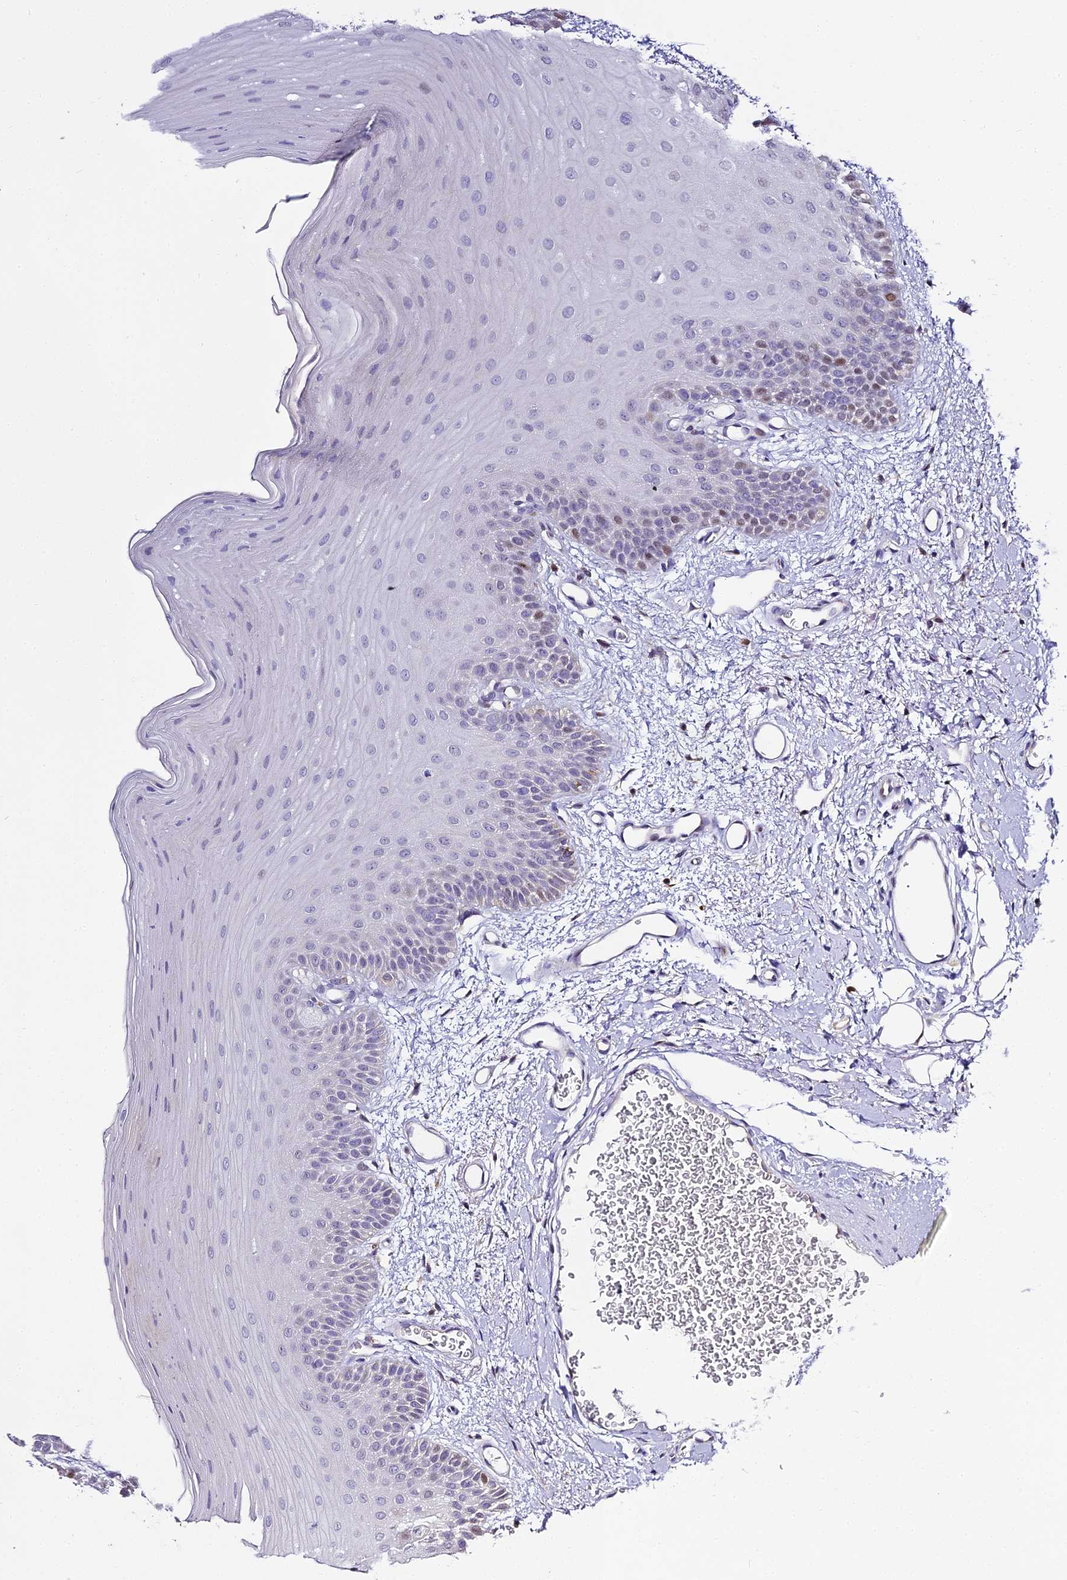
{"staining": {"intensity": "weak", "quantity": "<25%", "location": "nuclear"}, "tissue": "oral mucosa", "cell_type": "Squamous epithelial cells", "image_type": "normal", "snomed": [{"axis": "morphology", "description": "Normal tissue, NOS"}, {"axis": "topography", "description": "Oral tissue"}], "caption": "IHC histopathology image of normal oral mucosa: human oral mucosa stained with DAB (3,3'-diaminobenzidine) reveals no significant protein expression in squamous epithelial cells. (Brightfield microscopy of DAB (3,3'-diaminobenzidine) IHC at high magnification).", "gene": "SERP1", "patient": {"sex": "male", "age": 68}}